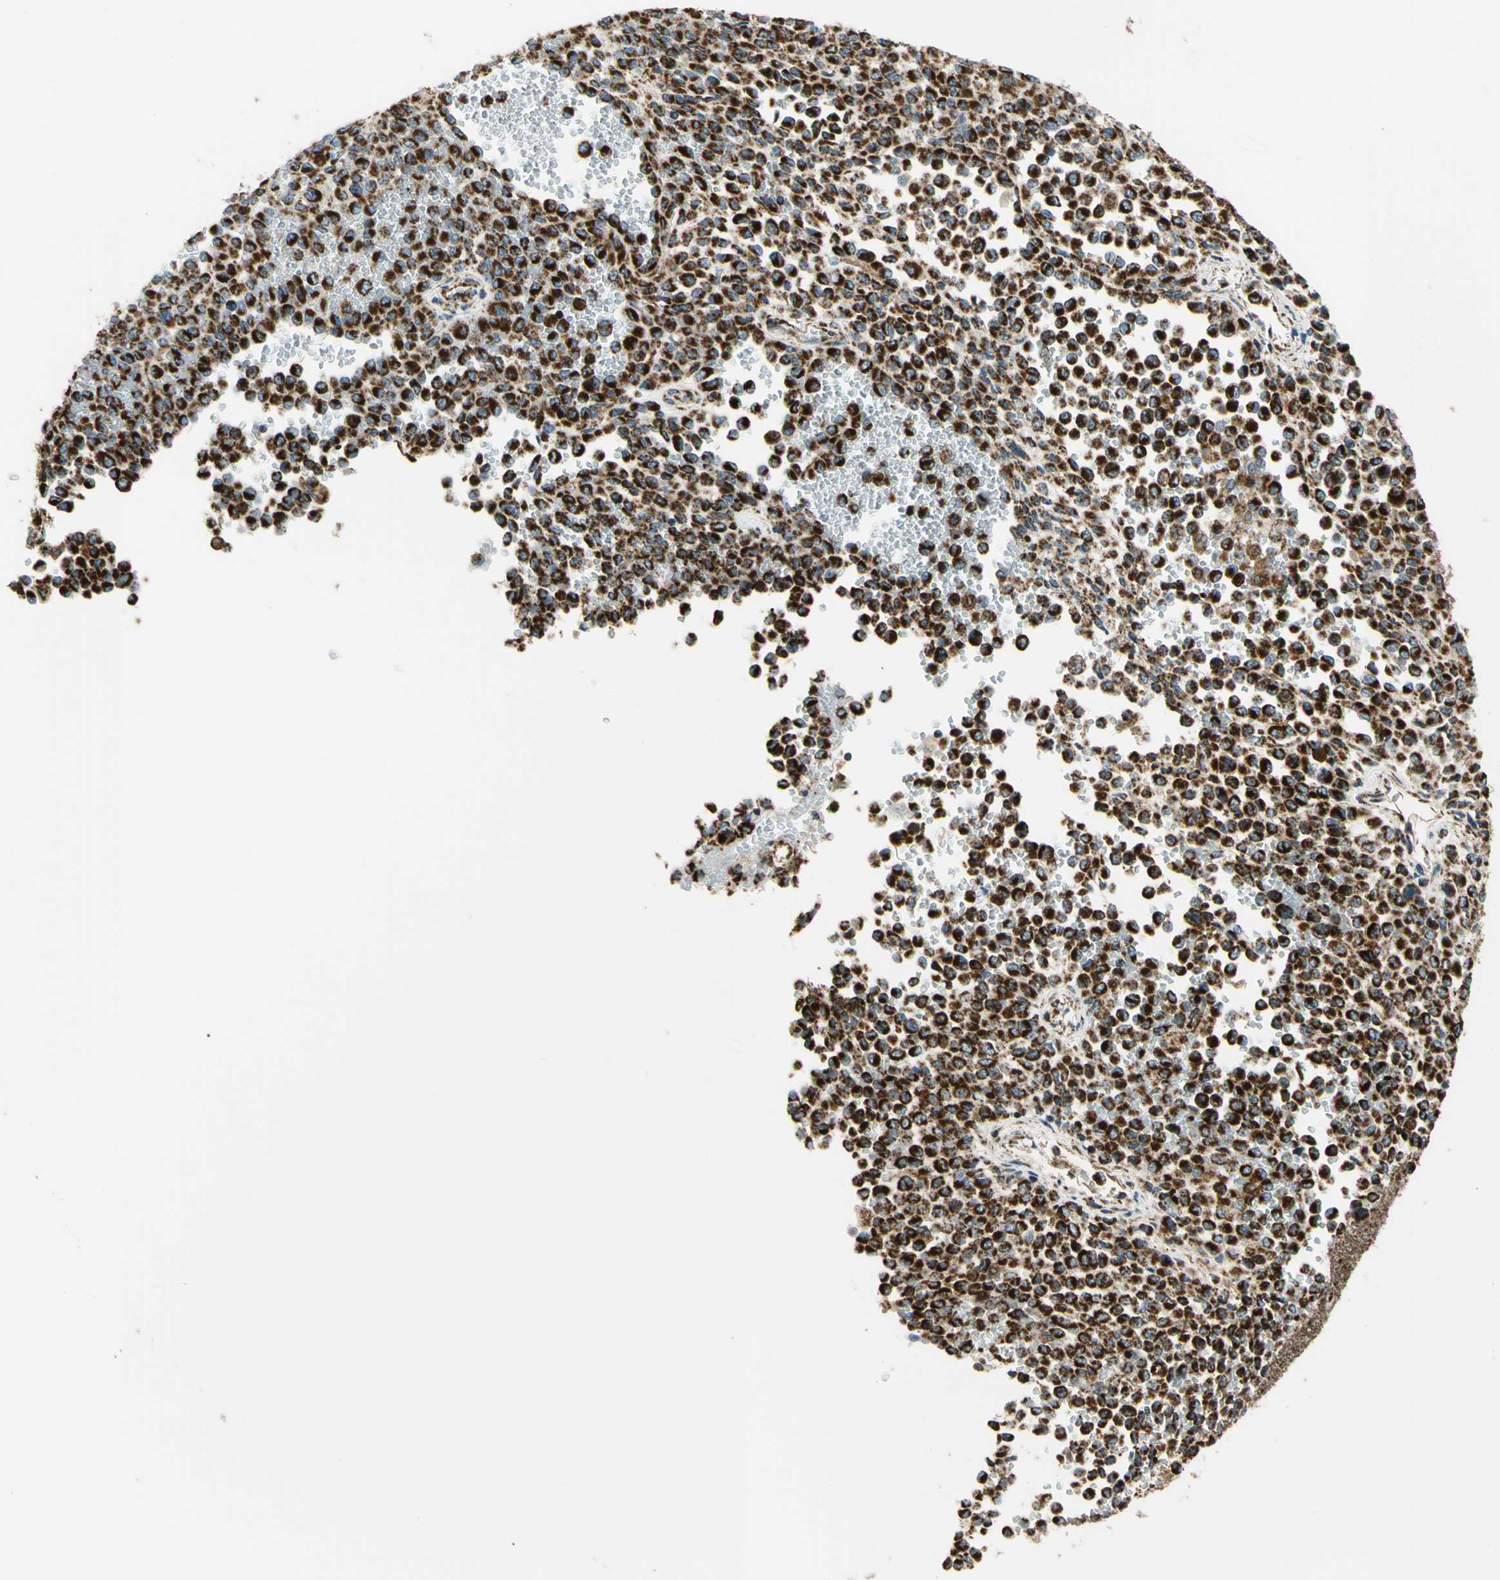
{"staining": {"intensity": "strong", "quantity": ">75%", "location": "cytoplasmic/membranous"}, "tissue": "melanoma", "cell_type": "Tumor cells", "image_type": "cancer", "snomed": [{"axis": "morphology", "description": "Malignant melanoma, Metastatic site"}, {"axis": "topography", "description": "Pancreas"}], "caption": "Protein staining reveals strong cytoplasmic/membranous staining in approximately >75% of tumor cells in malignant melanoma (metastatic site).", "gene": "MAVS", "patient": {"sex": "female", "age": 30}}